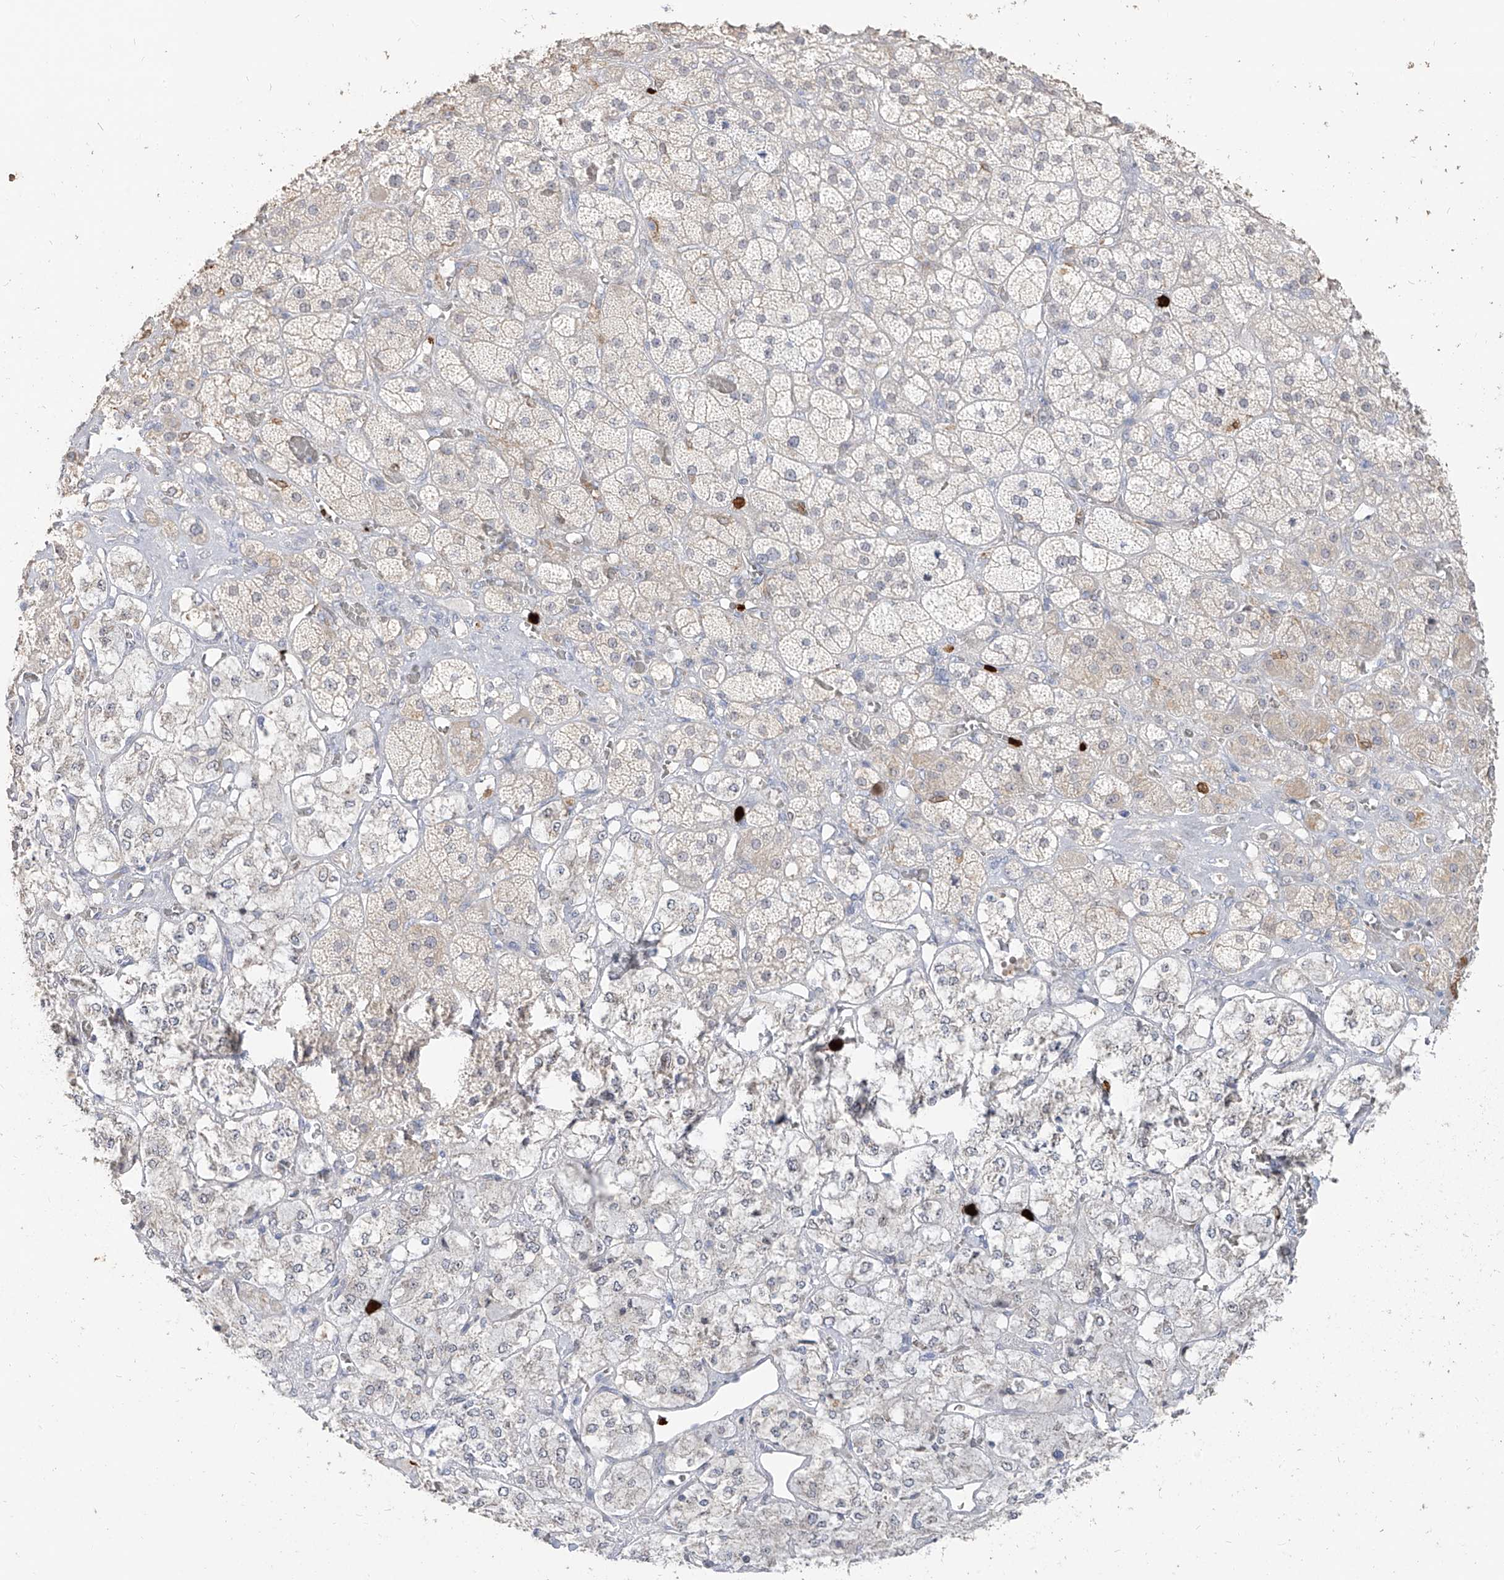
{"staining": {"intensity": "weak", "quantity": "<25%", "location": "nuclear"}, "tissue": "adrenal gland", "cell_type": "Glandular cells", "image_type": "normal", "snomed": [{"axis": "morphology", "description": "Normal tissue, NOS"}, {"axis": "topography", "description": "Adrenal gland"}], "caption": "This image is of benign adrenal gland stained with IHC to label a protein in brown with the nuclei are counter-stained blue. There is no expression in glandular cells. (Immunohistochemistry (ihc), brightfield microscopy, high magnification).", "gene": "ZNF227", "patient": {"sex": "male", "age": 57}}